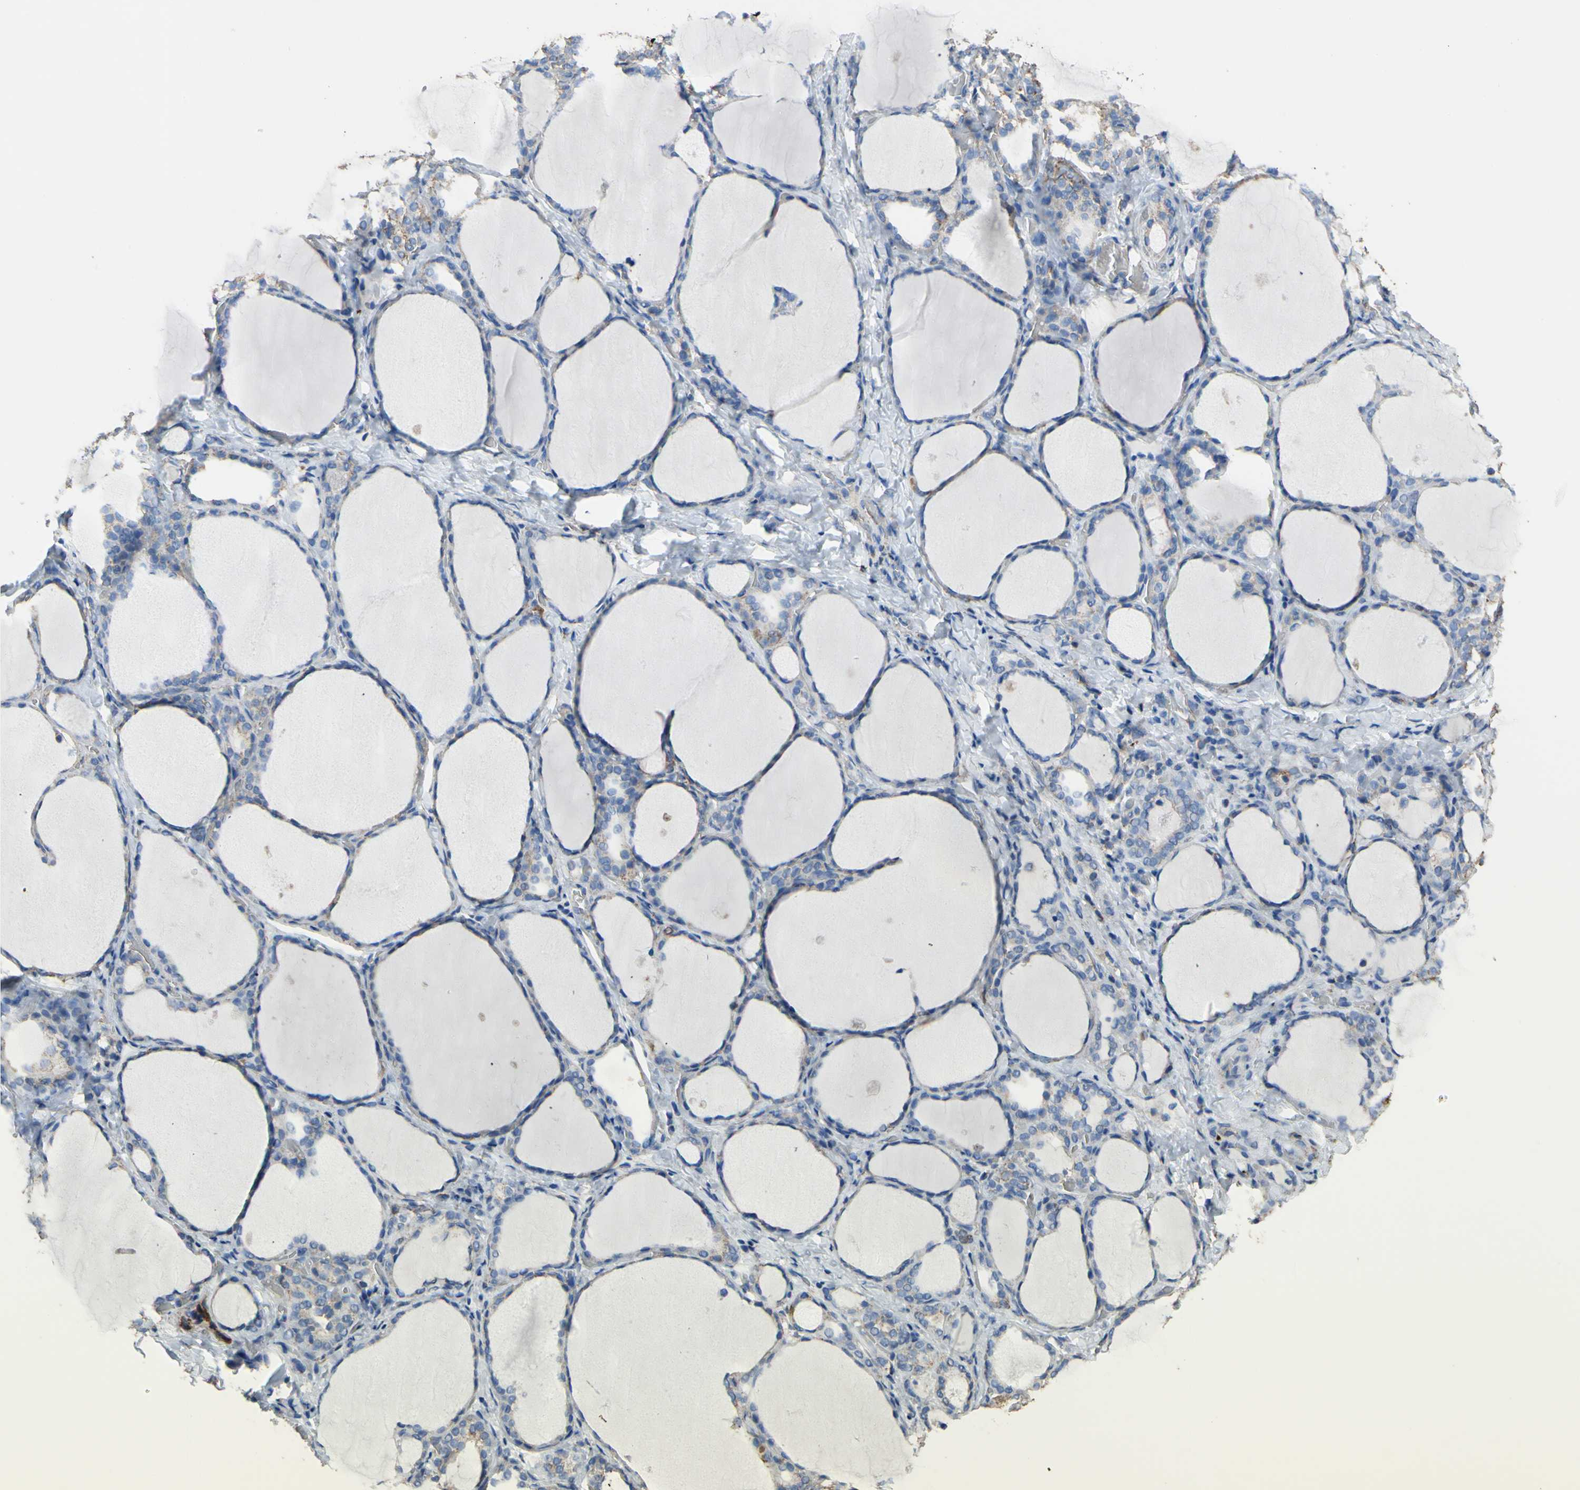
{"staining": {"intensity": "weak", "quantity": "25%-75%", "location": "cytoplasmic/membranous"}, "tissue": "thyroid gland", "cell_type": "Glandular cells", "image_type": "normal", "snomed": [{"axis": "morphology", "description": "Normal tissue, NOS"}, {"axis": "morphology", "description": "Papillary adenocarcinoma, NOS"}, {"axis": "topography", "description": "Thyroid gland"}], "caption": "Immunohistochemical staining of unremarkable human thyroid gland displays 25%-75% levels of weak cytoplasmic/membranous protein positivity in approximately 25%-75% of glandular cells.", "gene": "CMKLR2", "patient": {"sex": "female", "age": 30}}